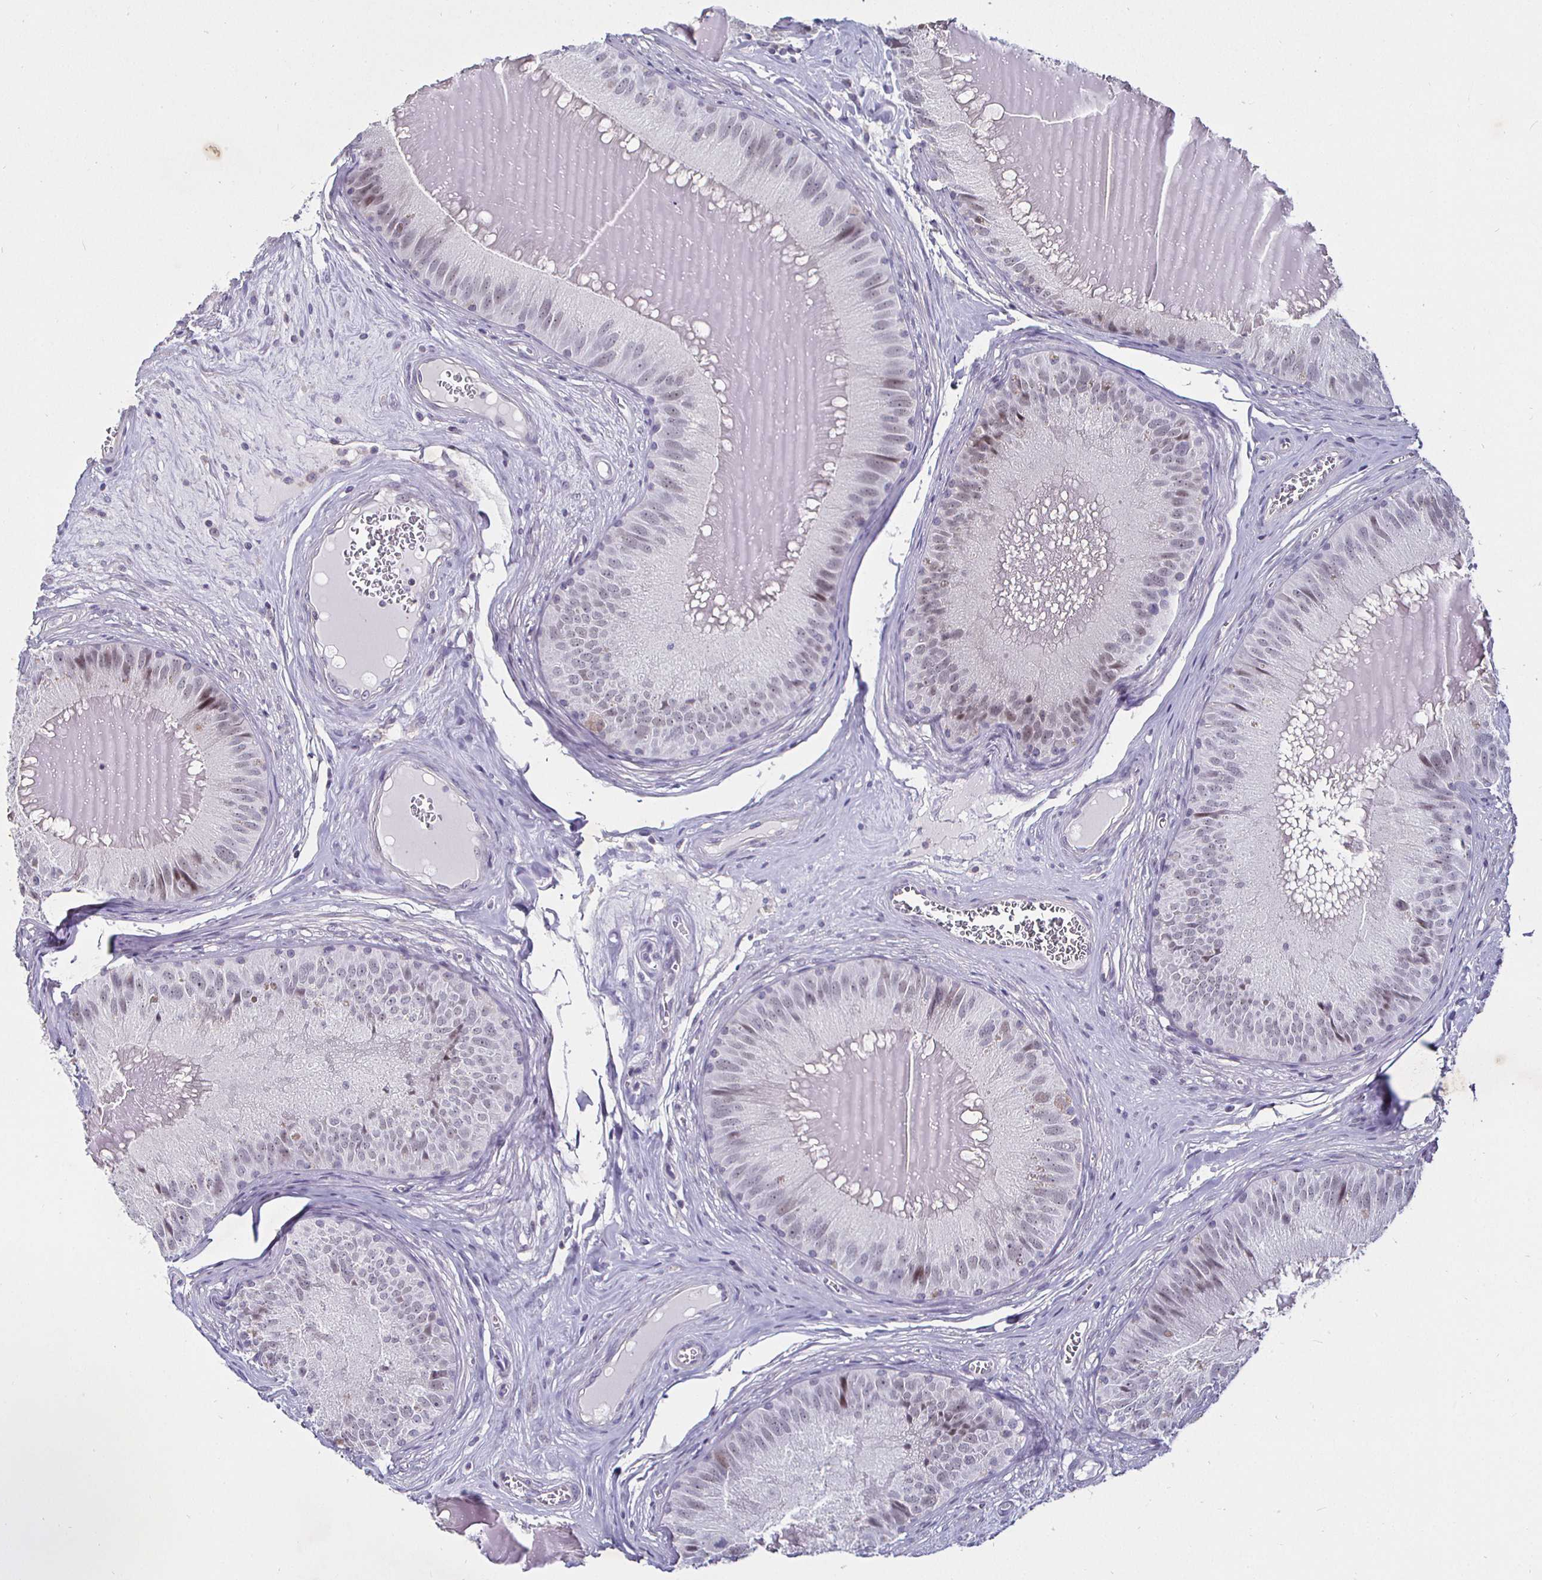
{"staining": {"intensity": "weak", "quantity": "<25%", "location": "nuclear"}, "tissue": "epididymis", "cell_type": "Glandular cells", "image_type": "normal", "snomed": [{"axis": "morphology", "description": "Normal tissue, NOS"}, {"axis": "topography", "description": "Epididymis, spermatic cord, NOS"}], "caption": "Micrograph shows no protein staining in glandular cells of unremarkable epididymis. (DAB (3,3'-diaminobenzidine) IHC visualized using brightfield microscopy, high magnification).", "gene": "MLH1", "patient": {"sex": "male", "age": 39}}